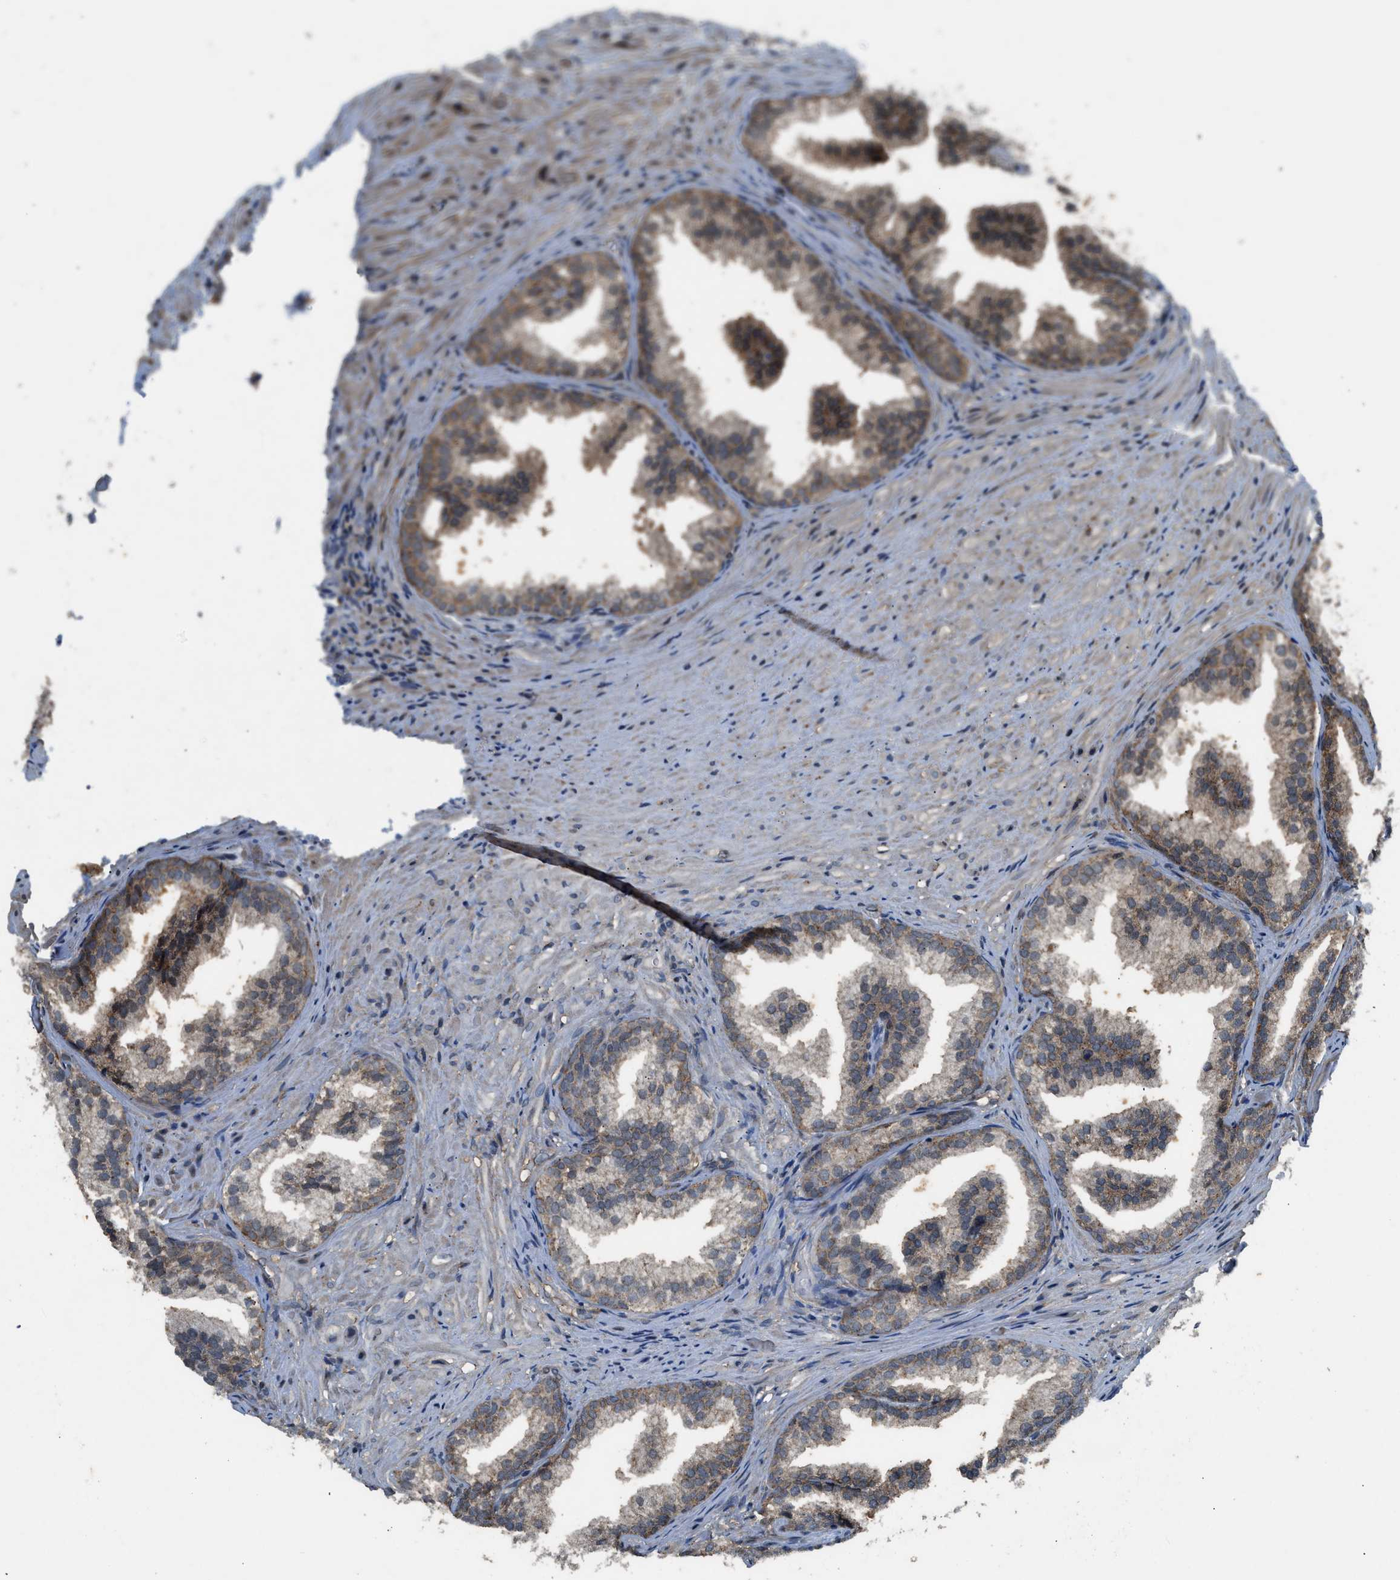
{"staining": {"intensity": "moderate", "quantity": ">75%", "location": "cytoplasmic/membranous"}, "tissue": "prostate", "cell_type": "Glandular cells", "image_type": "normal", "snomed": [{"axis": "morphology", "description": "Normal tissue, NOS"}, {"axis": "topography", "description": "Prostate"}], "caption": "High-power microscopy captured an immunohistochemistry (IHC) photomicrograph of normal prostate, revealing moderate cytoplasmic/membranous expression in approximately >75% of glandular cells.", "gene": "RPS6KB1", "patient": {"sex": "male", "age": 76}}